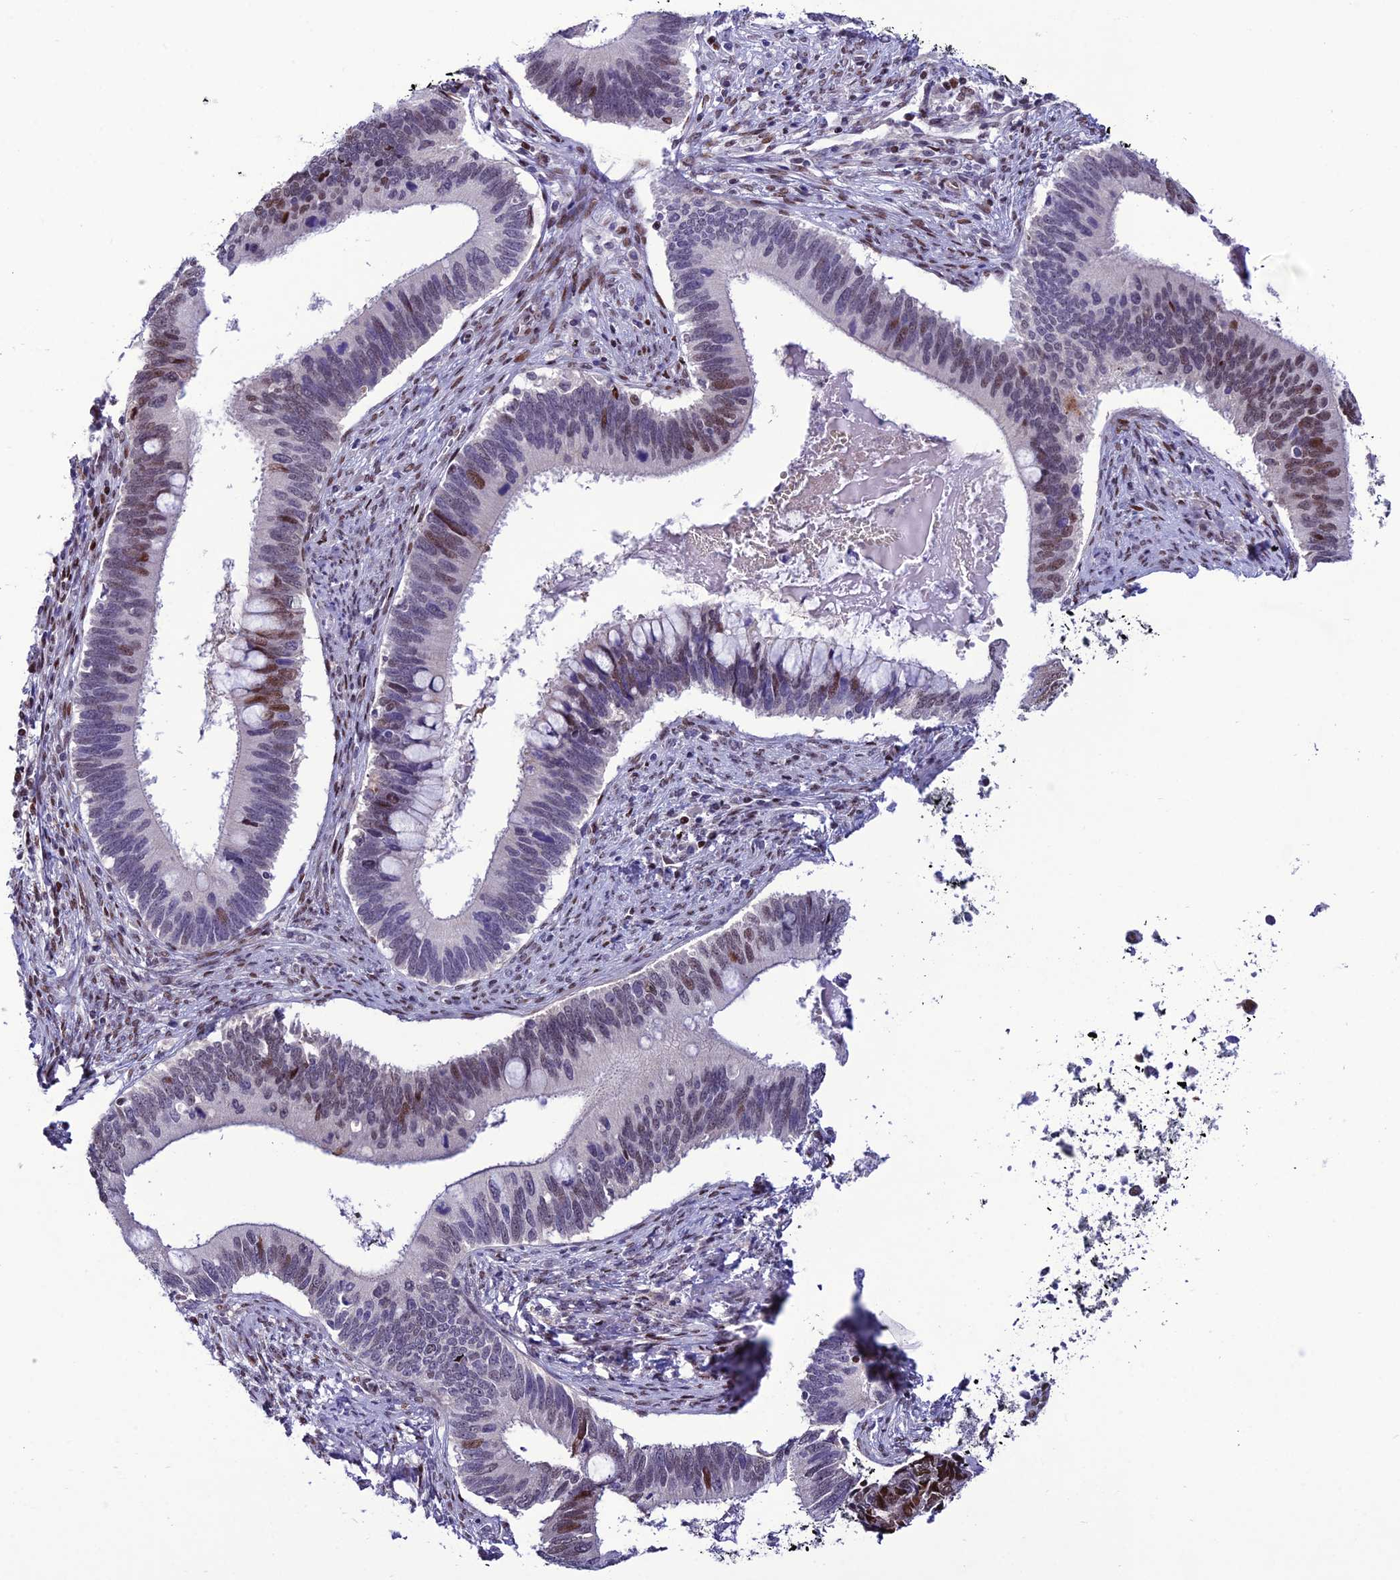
{"staining": {"intensity": "moderate", "quantity": "<25%", "location": "nuclear"}, "tissue": "cervical cancer", "cell_type": "Tumor cells", "image_type": "cancer", "snomed": [{"axis": "morphology", "description": "Adenocarcinoma, NOS"}, {"axis": "topography", "description": "Cervix"}], "caption": "Moderate nuclear expression is identified in approximately <25% of tumor cells in cervical adenocarcinoma. (brown staining indicates protein expression, while blue staining denotes nuclei).", "gene": "ZNF707", "patient": {"sex": "female", "age": 42}}